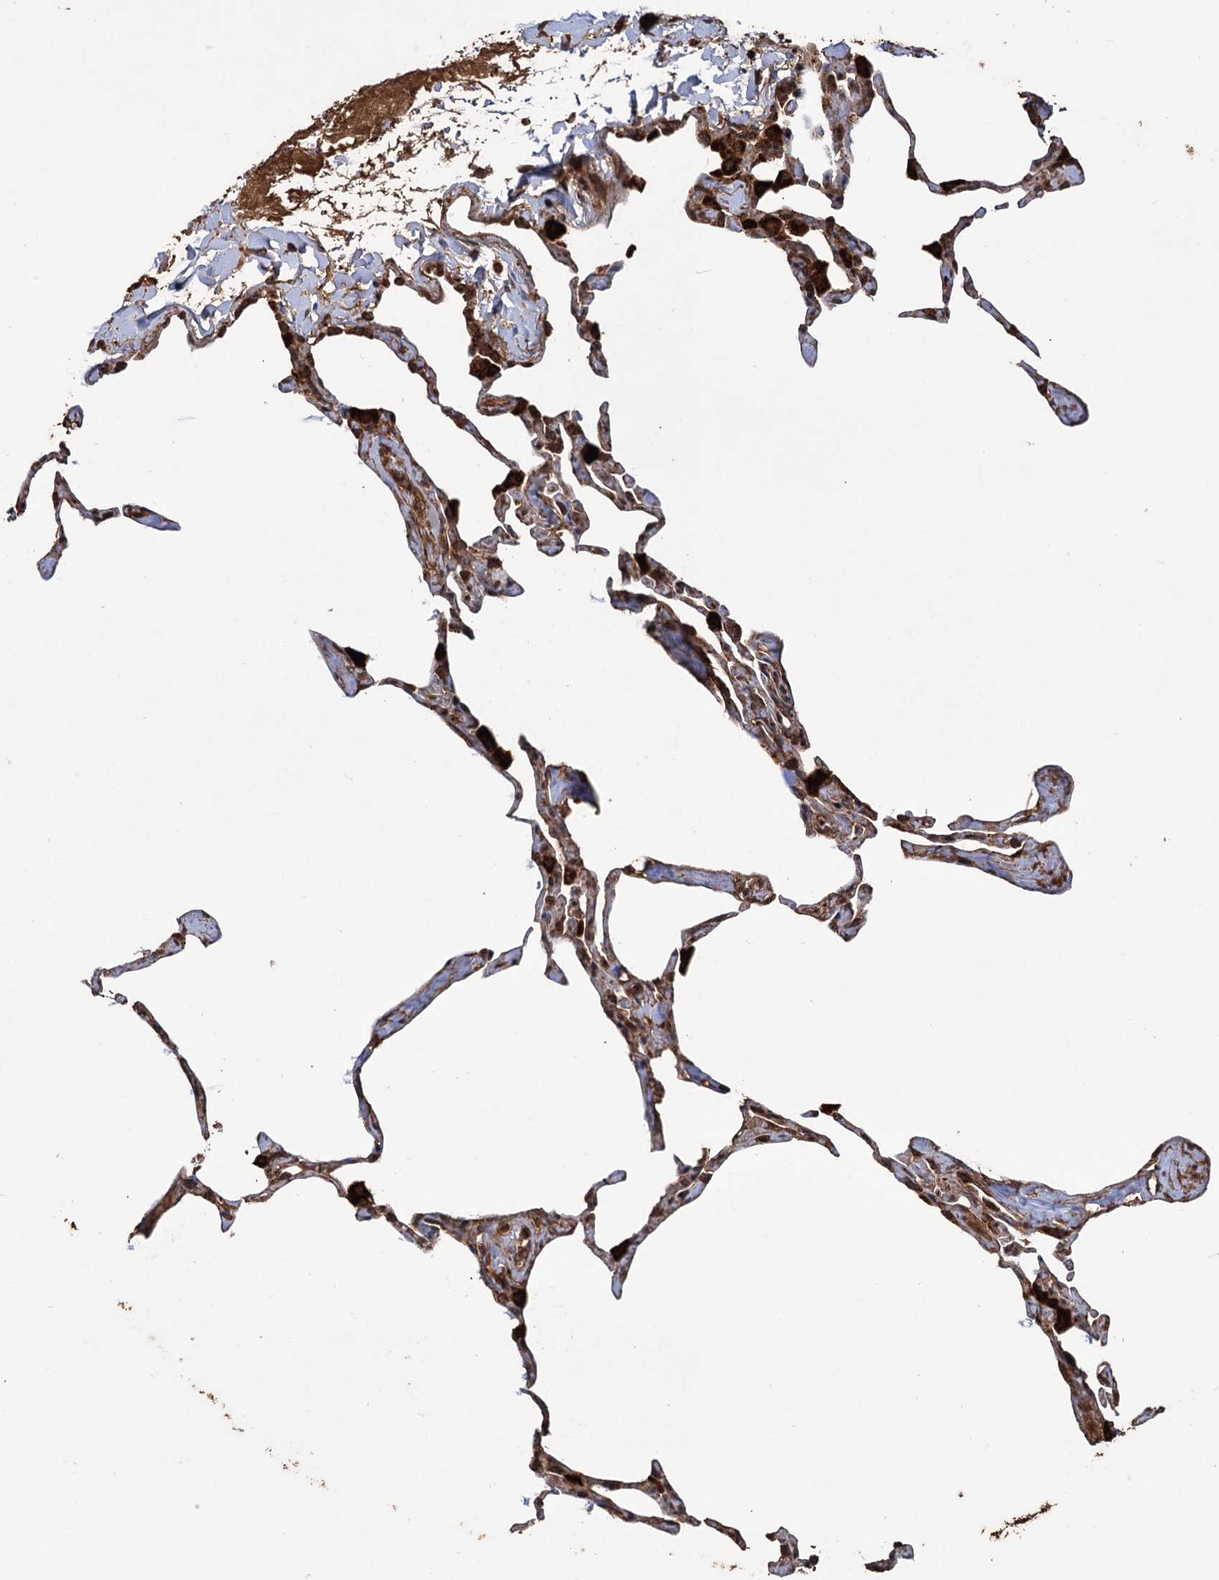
{"staining": {"intensity": "moderate", "quantity": ">75%", "location": "cytoplasmic/membranous"}, "tissue": "lung", "cell_type": "Alveolar cells", "image_type": "normal", "snomed": [{"axis": "morphology", "description": "Normal tissue, NOS"}, {"axis": "topography", "description": "Lung"}], "caption": "An image of lung stained for a protein reveals moderate cytoplasmic/membranous brown staining in alveolar cells.", "gene": "IPO4", "patient": {"sex": "male", "age": 65}}